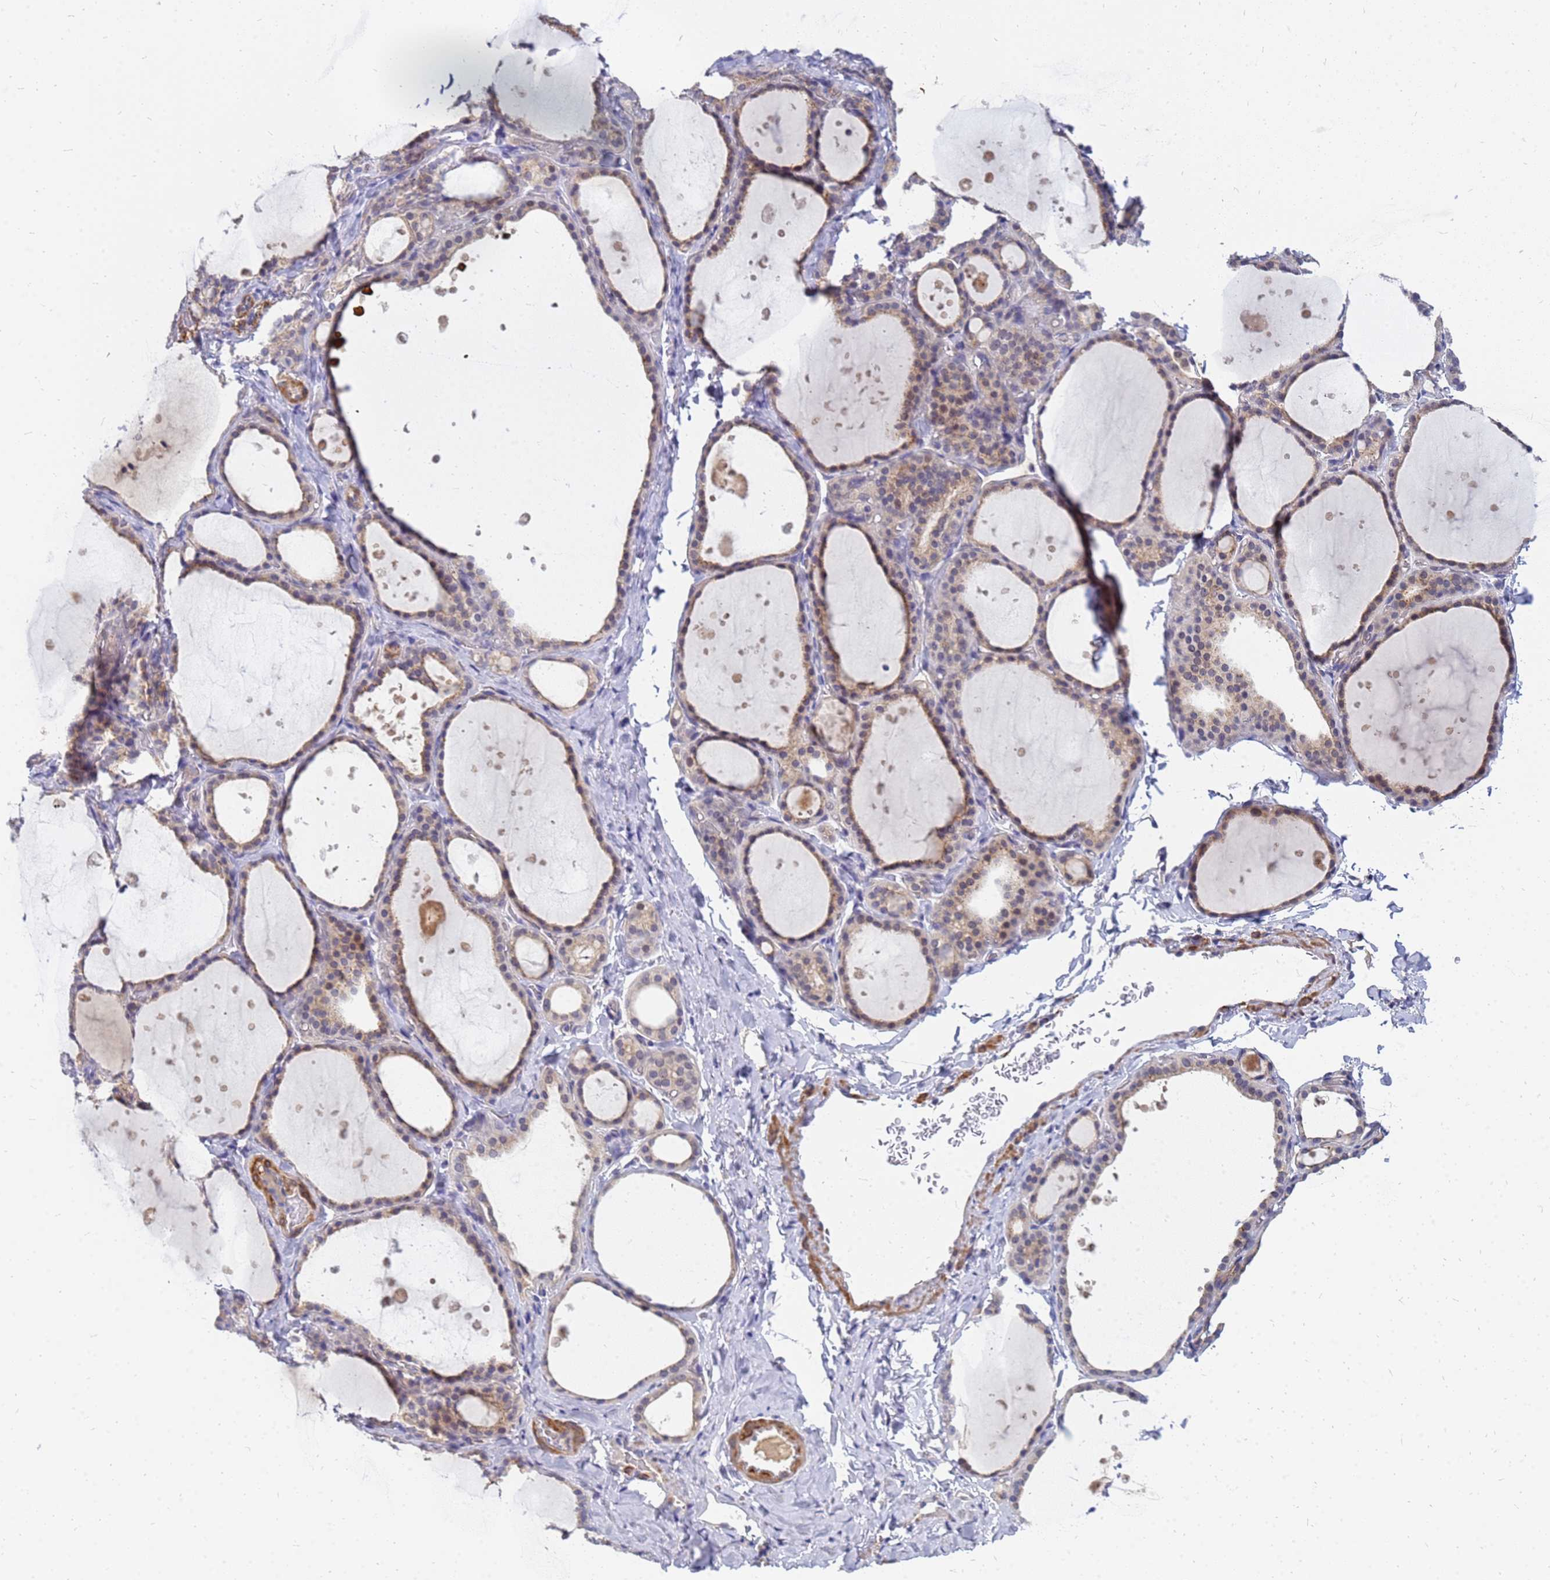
{"staining": {"intensity": "weak", "quantity": "25%-75%", "location": "cytoplasmic/membranous,nuclear"}, "tissue": "thyroid gland", "cell_type": "Glandular cells", "image_type": "normal", "snomed": [{"axis": "morphology", "description": "Normal tissue, NOS"}, {"axis": "topography", "description": "Thyroid gland"}], "caption": "Immunohistochemistry histopathology image of unremarkable human thyroid gland stained for a protein (brown), which displays low levels of weak cytoplasmic/membranous,nuclear positivity in approximately 25%-75% of glandular cells.", "gene": "SRGAP3", "patient": {"sex": "female", "age": 44}}